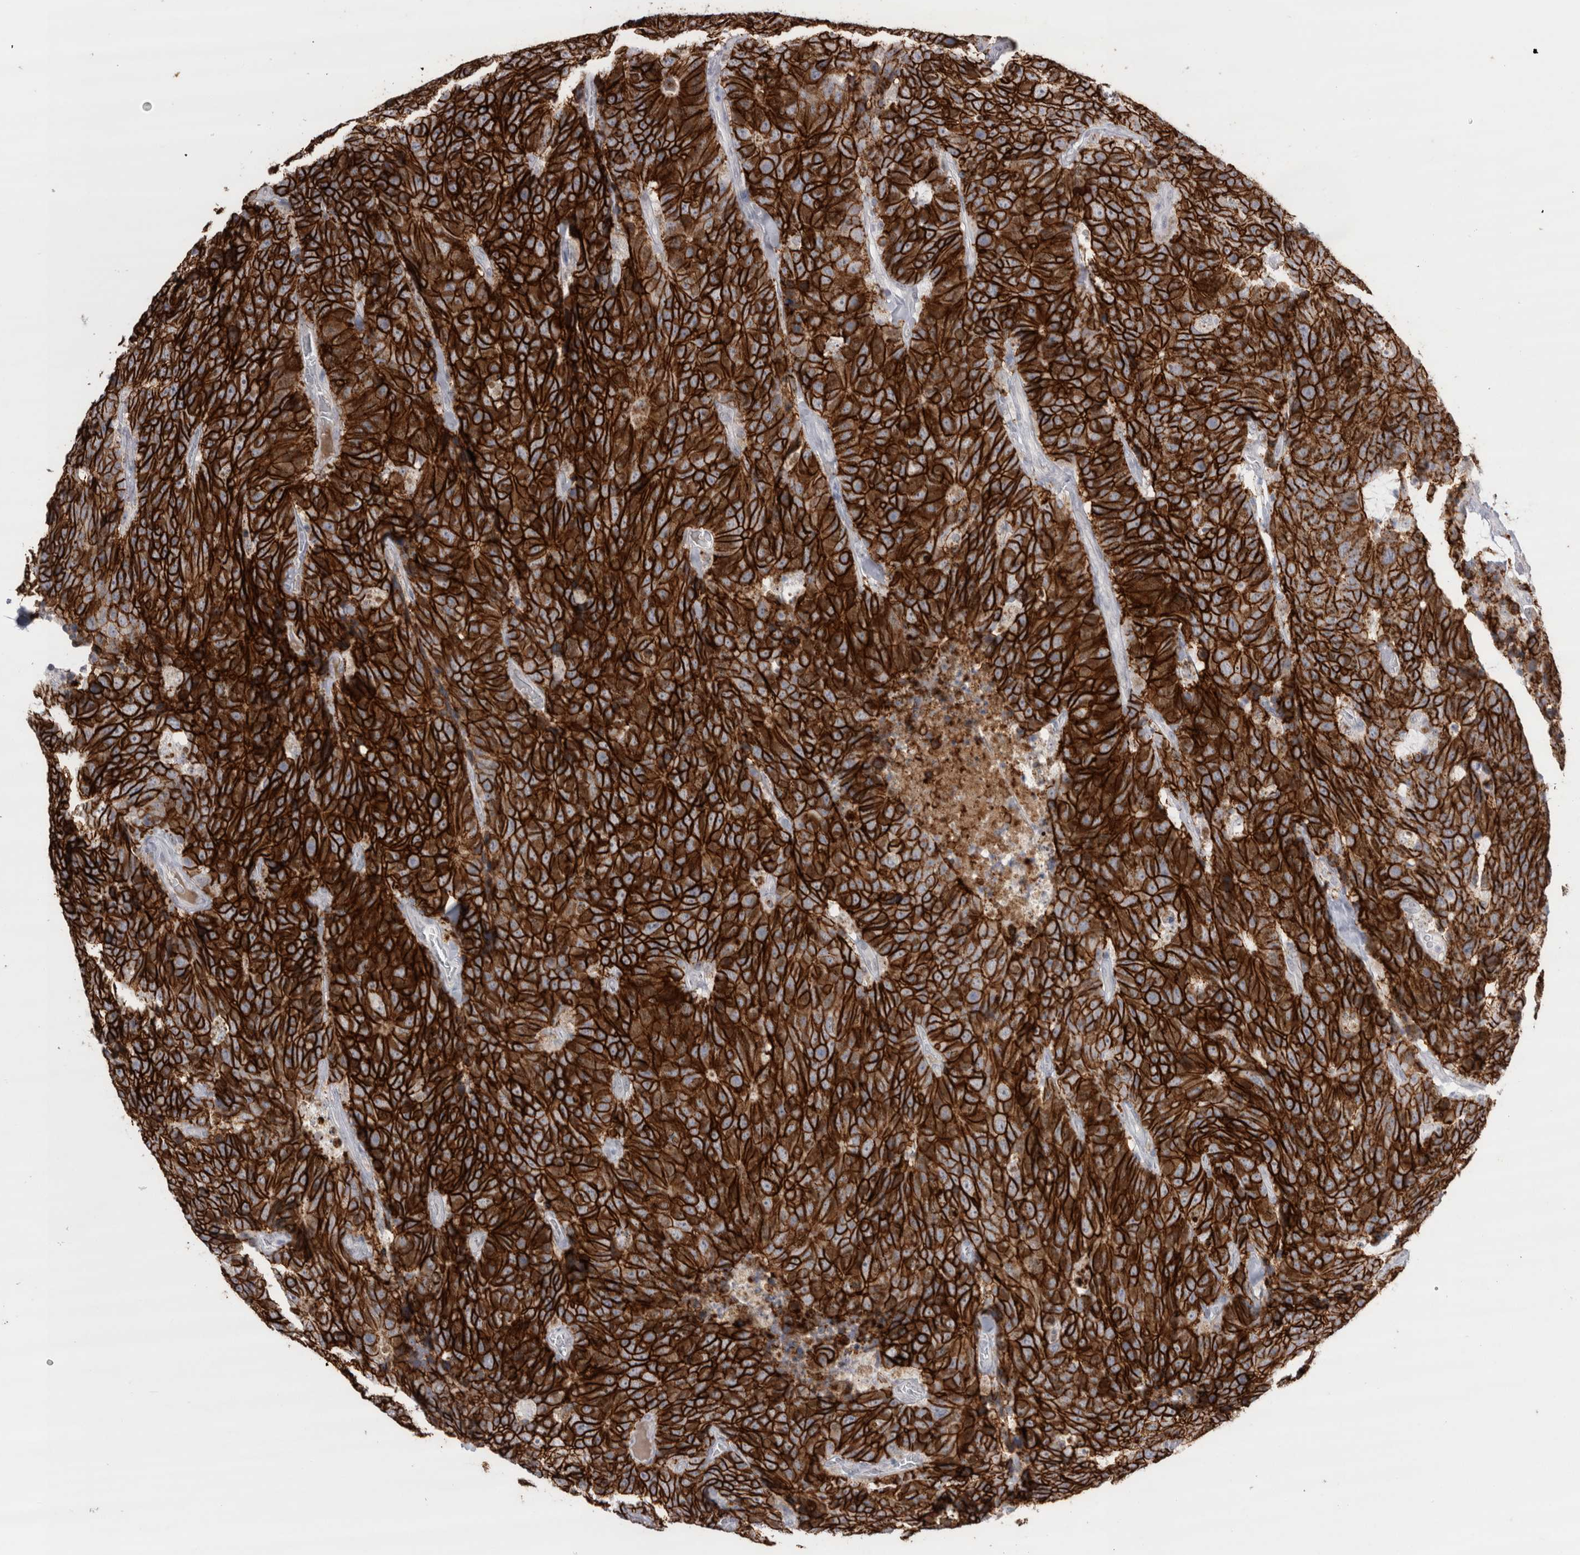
{"staining": {"intensity": "strong", "quantity": ">75%", "location": "cytoplasmic/membranous"}, "tissue": "colorectal cancer", "cell_type": "Tumor cells", "image_type": "cancer", "snomed": [{"axis": "morphology", "description": "Adenocarcinoma, NOS"}, {"axis": "topography", "description": "Colon"}], "caption": "Protein analysis of colorectal adenocarcinoma tissue demonstrates strong cytoplasmic/membranous positivity in approximately >75% of tumor cells. Using DAB (brown) and hematoxylin (blue) stains, captured at high magnification using brightfield microscopy.", "gene": "CDH17", "patient": {"sex": "female", "age": 86}}